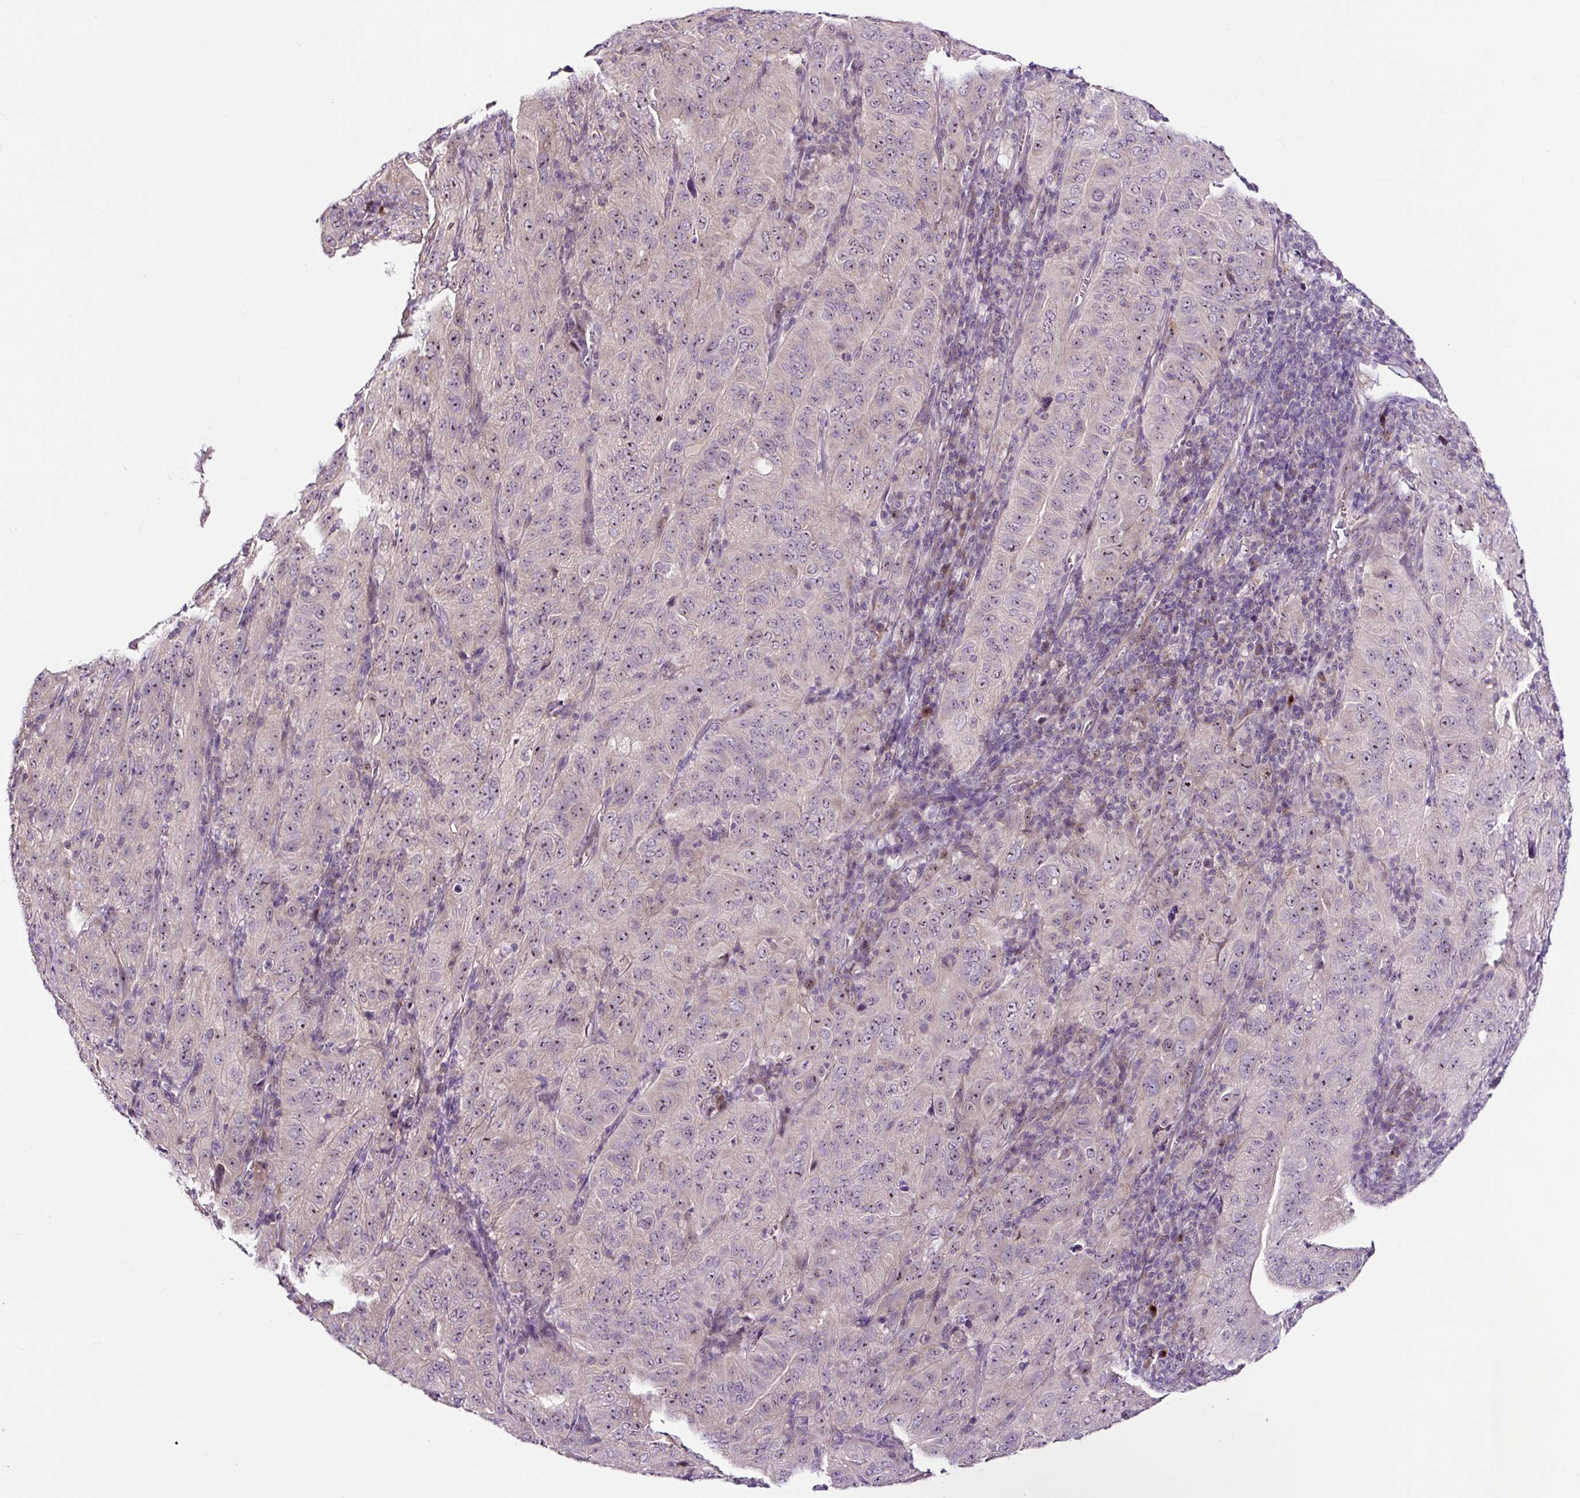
{"staining": {"intensity": "negative", "quantity": "none", "location": "none"}, "tissue": "pancreatic cancer", "cell_type": "Tumor cells", "image_type": "cancer", "snomed": [{"axis": "morphology", "description": "Adenocarcinoma, NOS"}, {"axis": "topography", "description": "Pancreas"}], "caption": "Immunohistochemistry (IHC) of human pancreatic adenocarcinoma reveals no expression in tumor cells.", "gene": "NOM1", "patient": {"sex": "male", "age": 63}}